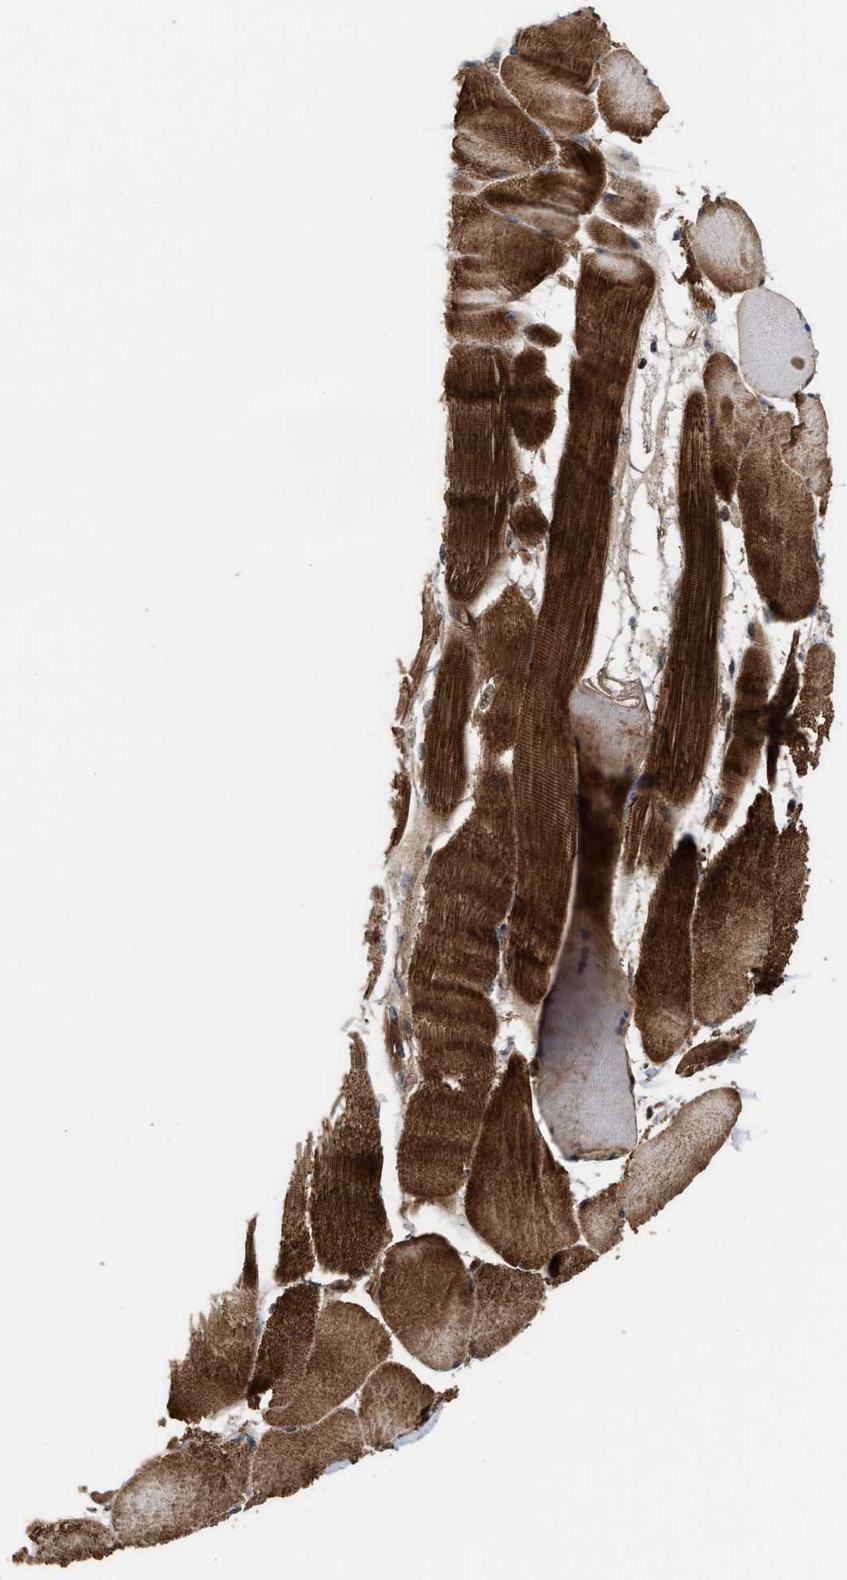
{"staining": {"intensity": "strong", "quantity": ">75%", "location": "cytoplasmic/membranous"}, "tissue": "skeletal muscle", "cell_type": "Myocytes", "image_type": "normal", "snomed": [{"axis": "morphology", "description": "Normal tissue, NOS"}, {"axis": "morphology", "description": "Squamous cell carcinoma, NOS"}, {"axis": "topography", "description": "Skeletal muscle"}], "caption": "This micrograph reveals immunohistochemistry staining of unremarkable skeletal muscle, with high strong cytoplasmic/membranous positivity in about >75% of myocytes.", "gene": "STAU1", "patient": {"sex": "male", "age": 51}}